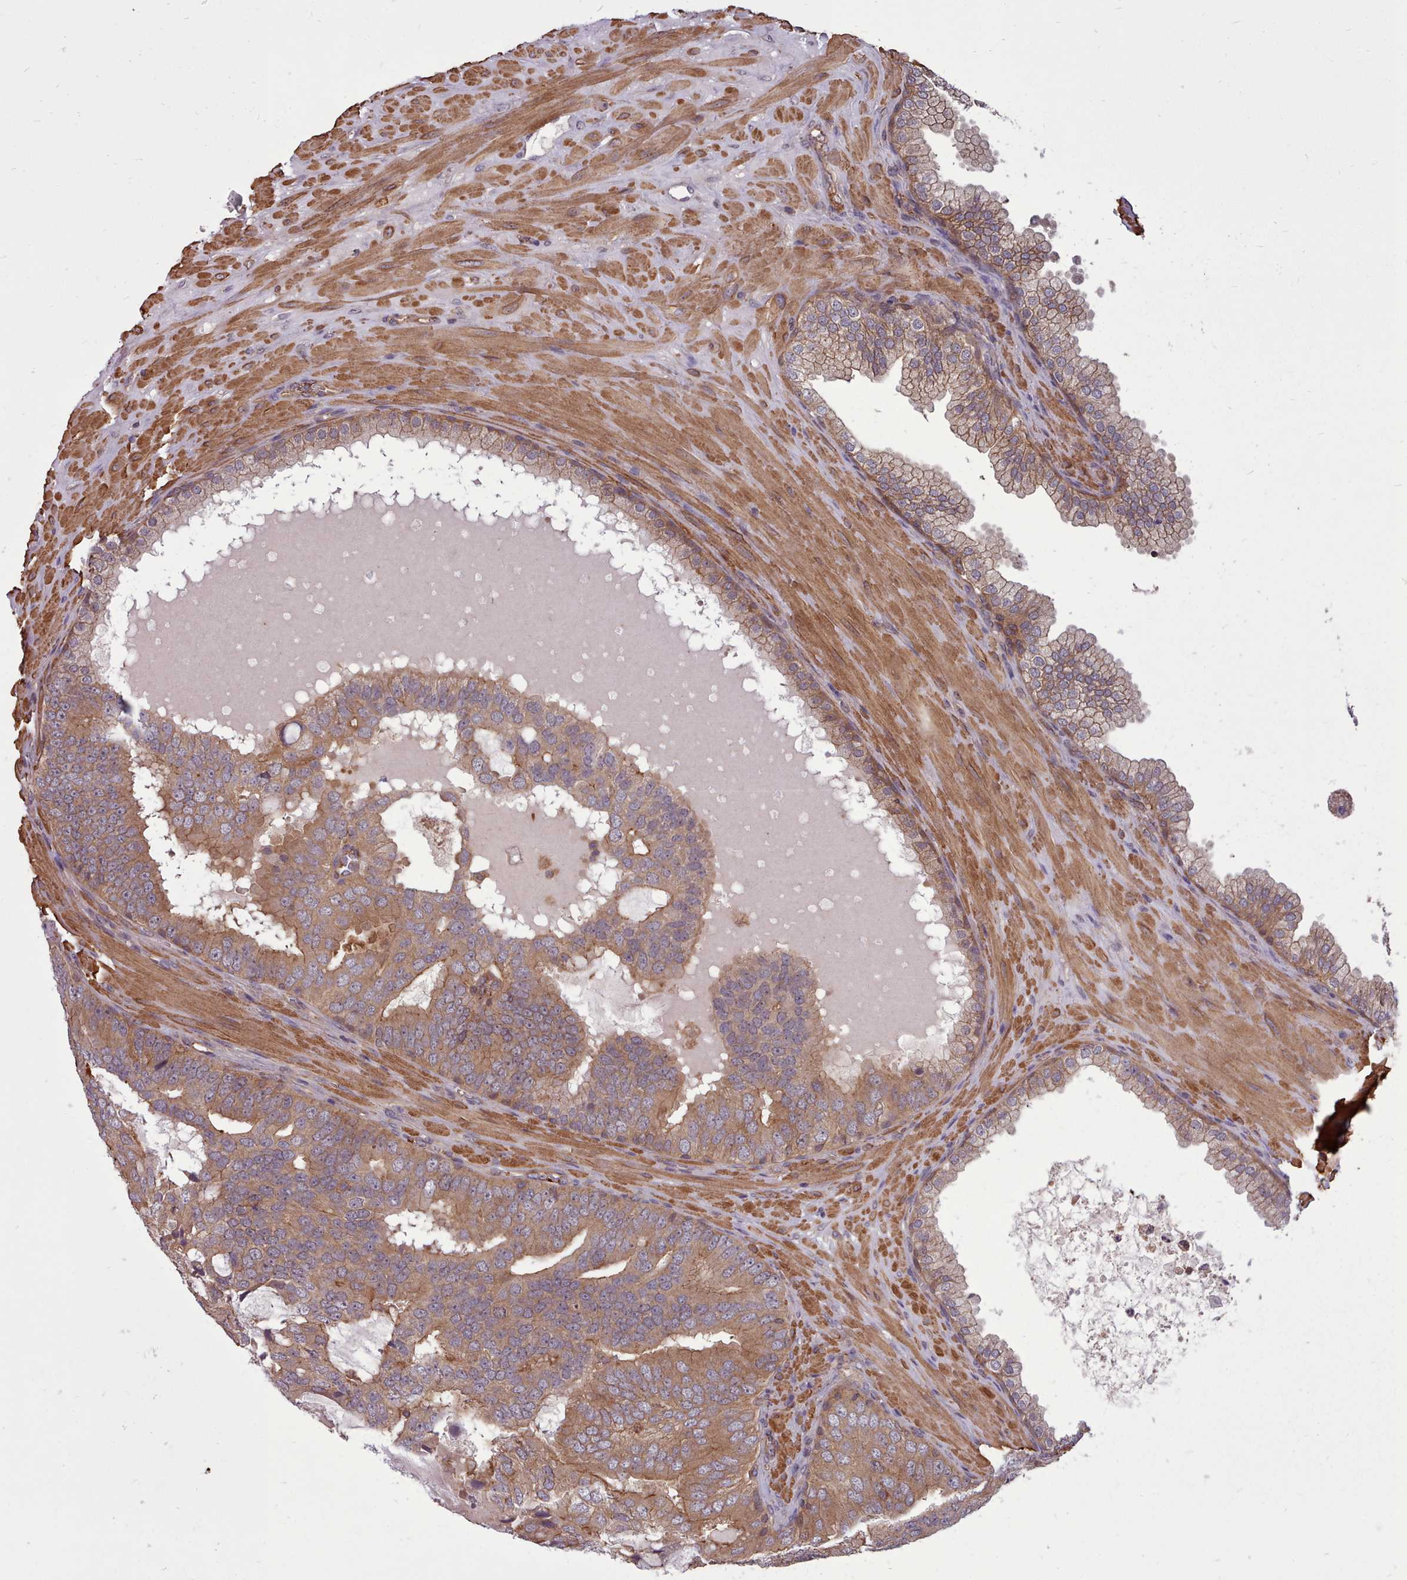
{"staining": {"intensity": "moderate", "quantity": ">75%", "location": "cytoplasmic/membranous"}, "tissue": "prostate cancer", "cell_type": "Tumor cells", "image_type": "cancer", "snomed": [{"axis": "morphology", "description": "Adenocarcinoma, High grade"}, {"axis": "topography", "description": "Prostate"}], "caption": "This image displays prostate cancer (high-grade adenocarcinoma) stained with immunohistochemistry (IHC) to label a protein in brown. The cytoplasmic/membranous of tumor cells show moderate positivity for the protein. Nuclei are counter-stained blue.", "gene": "STUB1", "patient": {"sex": "male", "age": 55}}